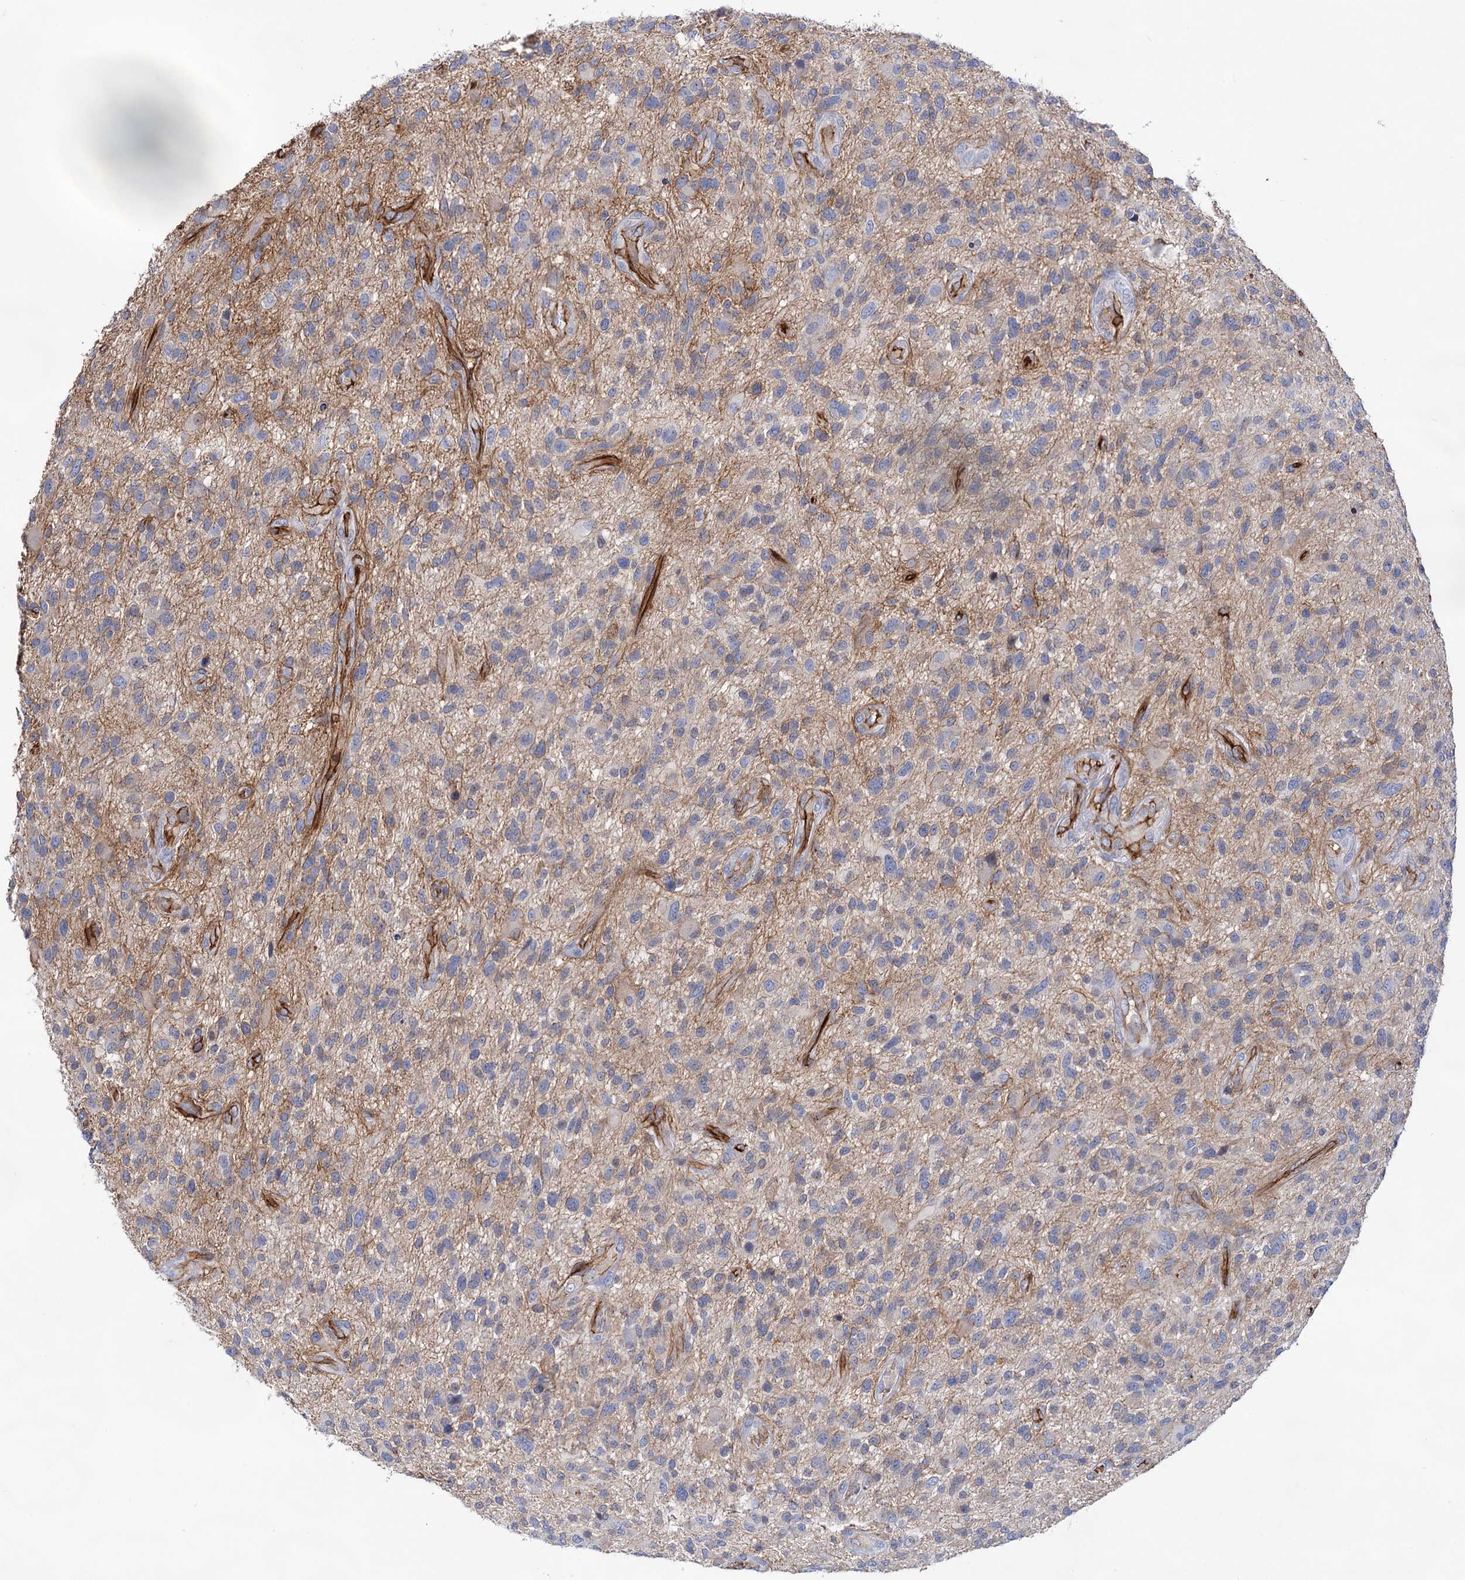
{"staining": {"intensity": "negative", "quantity": "none", "location": "none"}, "tissue": "glioma", "cell_type": "Tumor cells", "image_type": "cancer", "snomed": [{"axis": "morphology", "description": "Glioma, malignant, High grade"}, {"axis": "topography", "description": "Brain"}], "caption": "The immunohistochemistry (IHC) micrograph has no significant positivity in tumor cells of malignant glioma (high-grade) tissue.", "gene": "ABLIM1", "patient": {"sex": "male", "age": 47}}